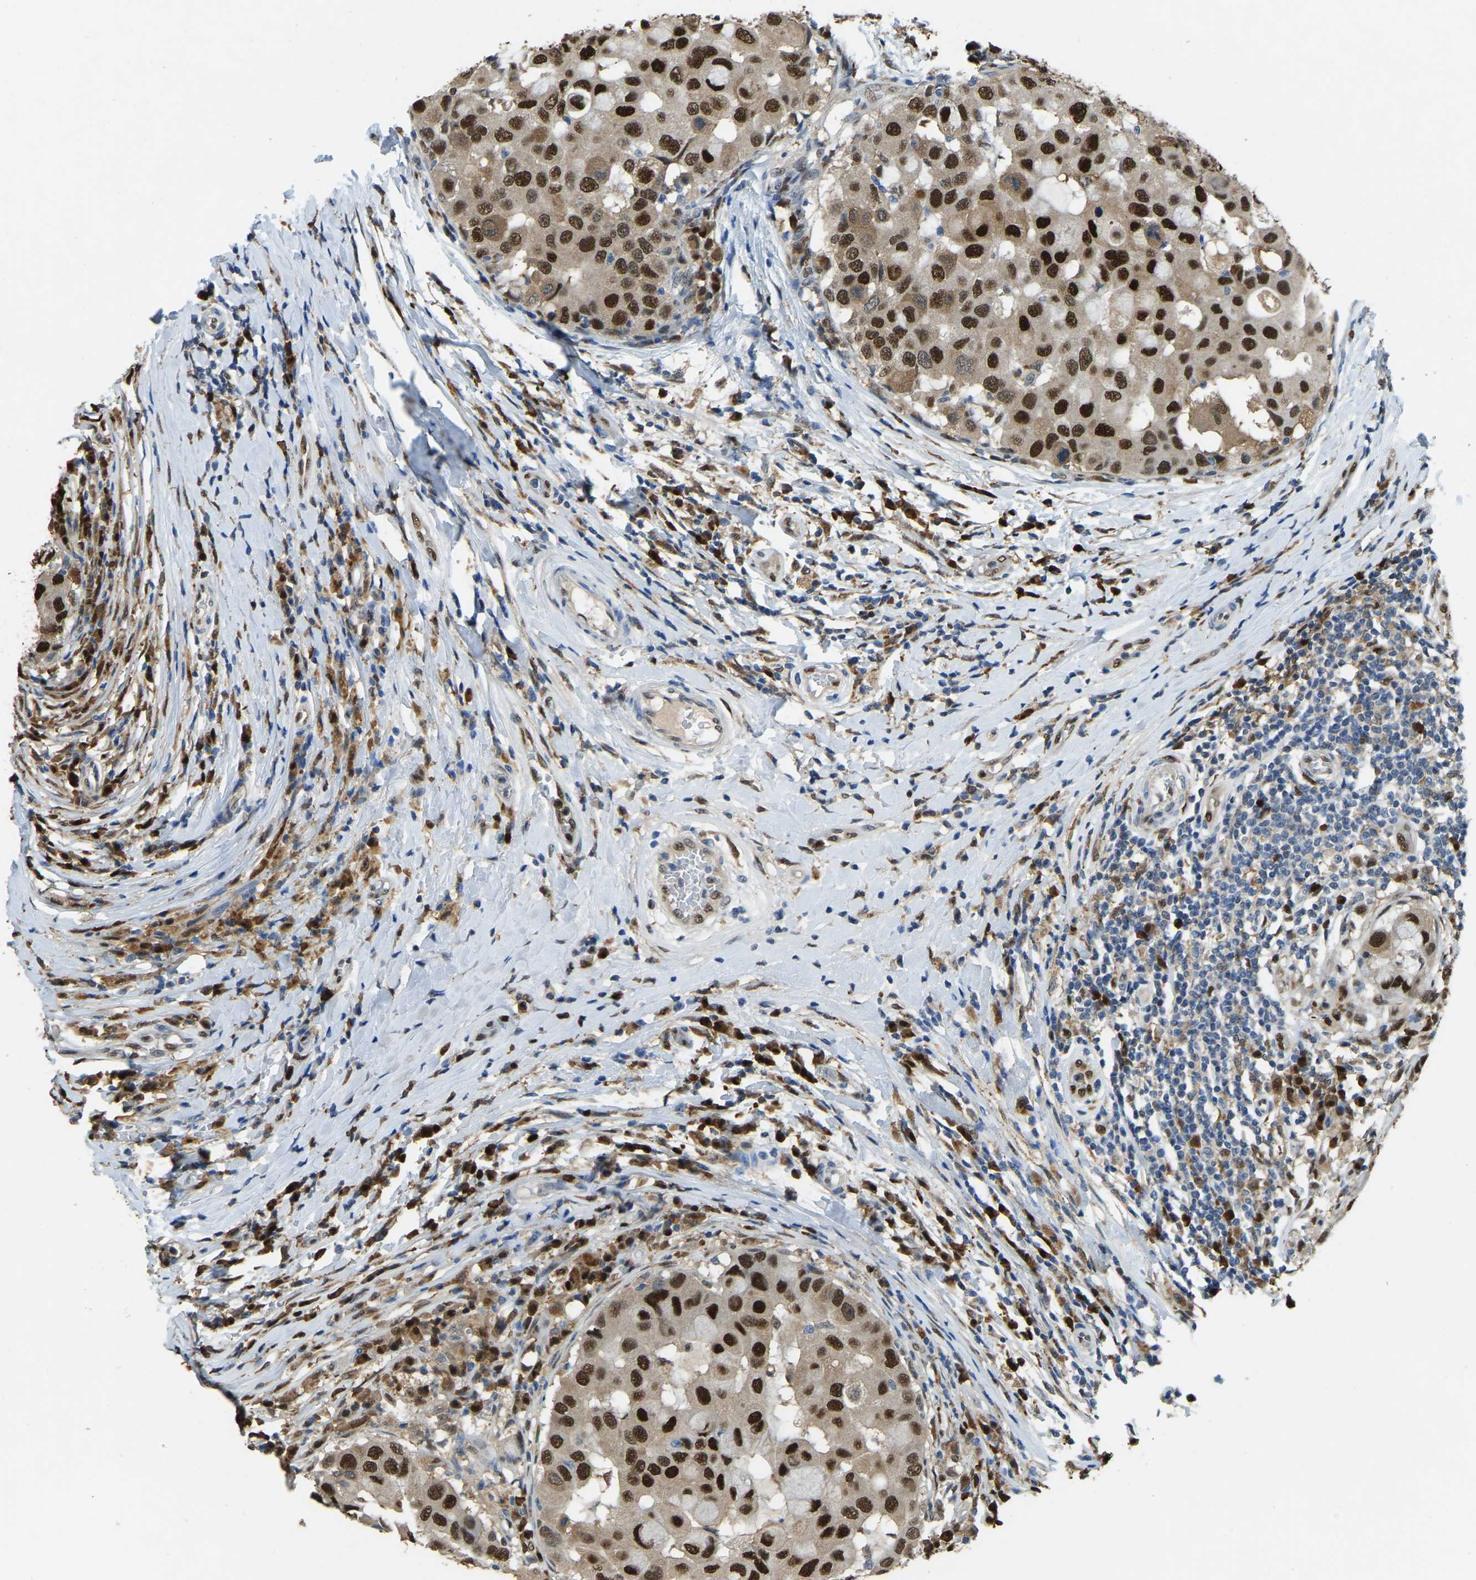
{"staining": {"intensity": "strong", "quantity": ">75%", "location": "cytoplasmic/membranous,nuclear"}, "tissue": "breast cancer", "cell_type": "Tumor cells", "image_type": "cancer", "snomed": [{"axis": "morphology", "description": "Duct carcinoma"}, {"axis": "topography", "description": "Breast"}], "caption": "Protein expression analysis of breast invasive ductal carcinoma shows strong cytoplasmic/membranous and nuclear staining in about >75% of tumor cells.", "gene": "NANS", "patient": {"sex": "female", "age": 27}}